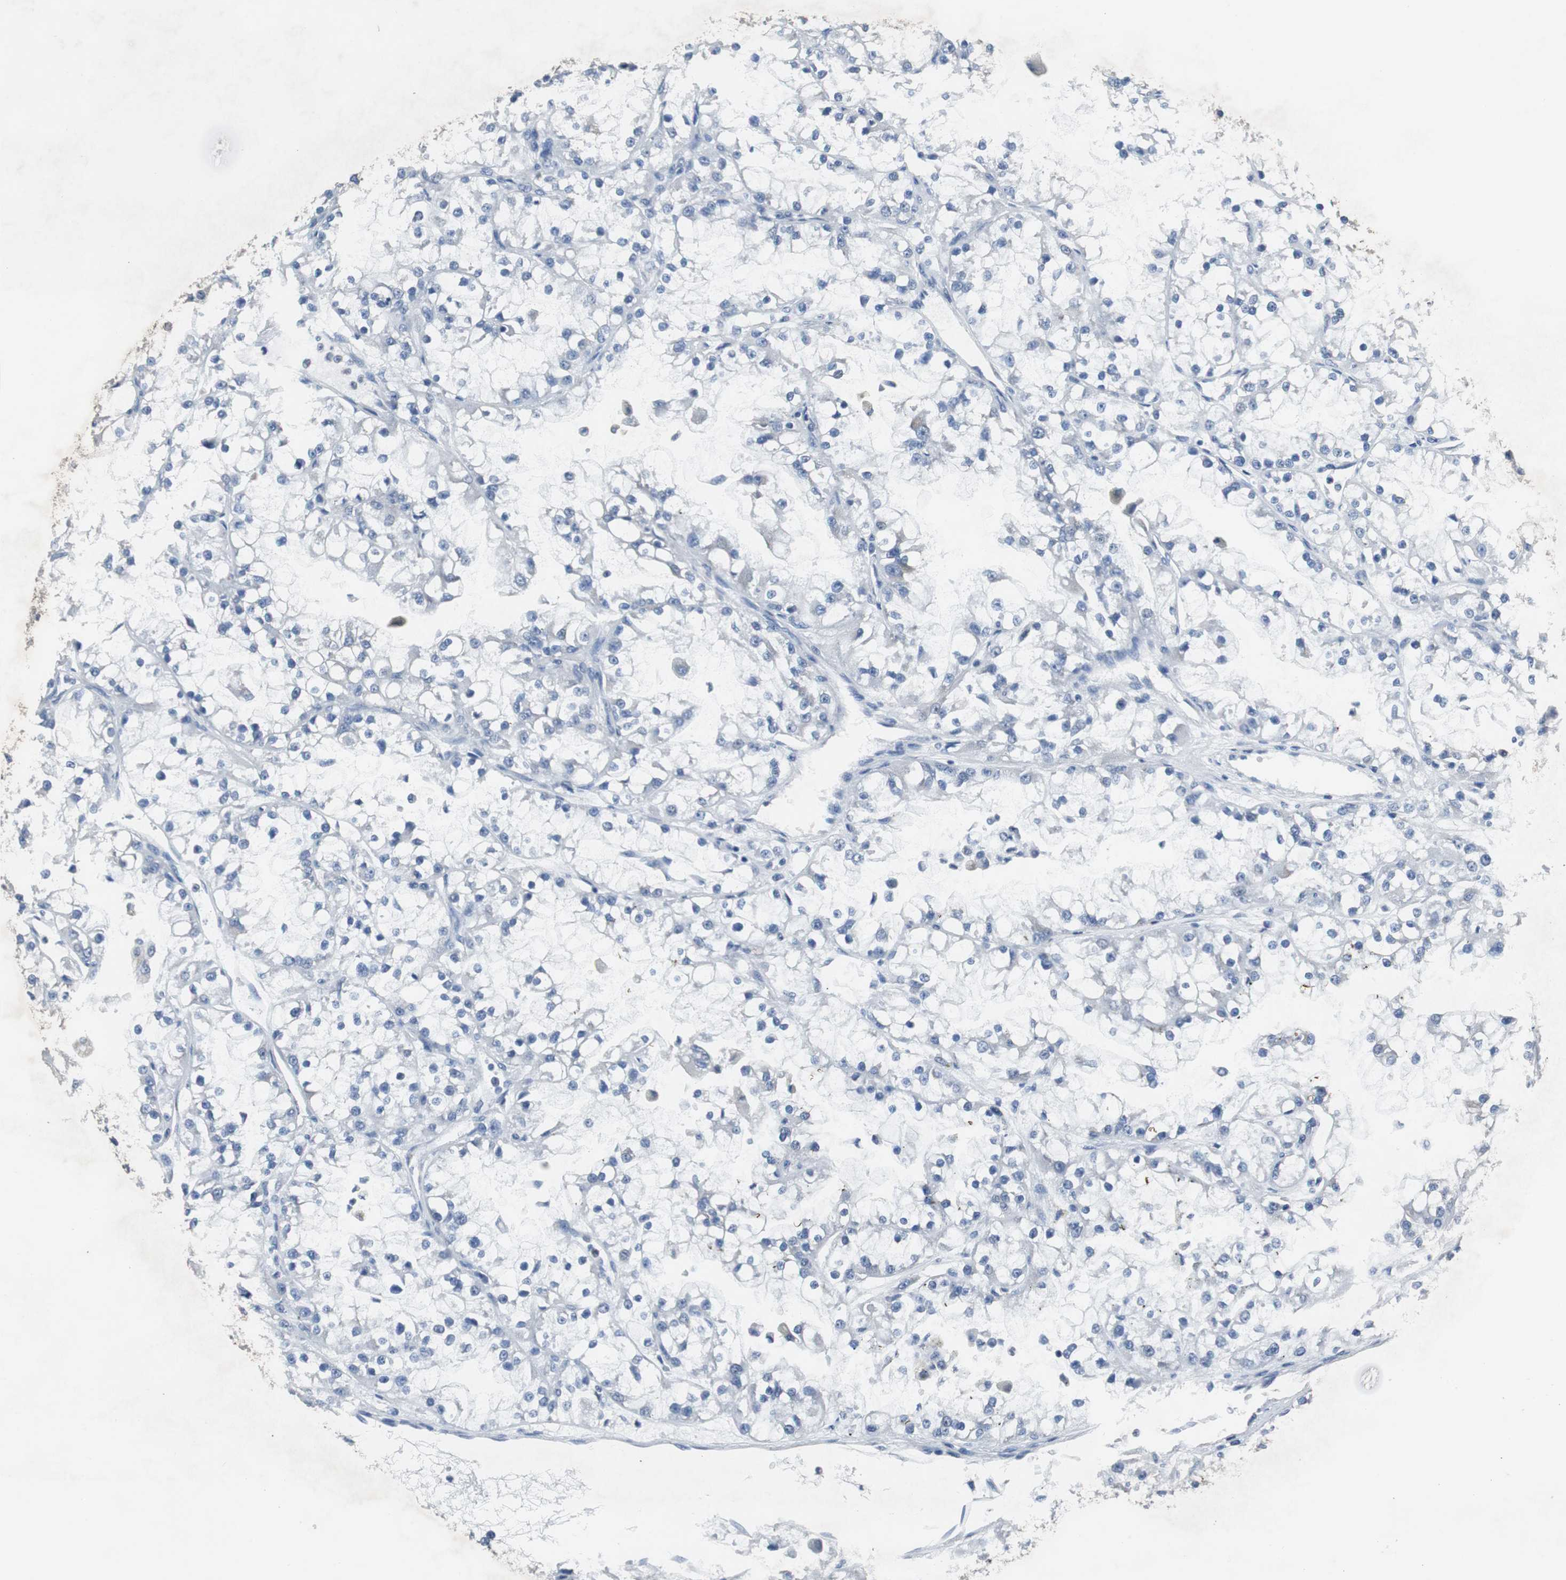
{"staining": {"intensity": "negative", "quantity": "none", "location": "none"}, "tissue": "renal cancer", "cell_type": "Tumor cells", "image_type": "cancer", "snomed": [{"axis": "morphology", "description": "Adenocarcinoma, NOS"}, {"axis": "topography", "description": "Kidney"}], "caption": "Adenocarcinoma (renal) stained for a protein using immunohistochemistry demonstrates no expression tumor cells.", "gene": "USP10", "patient": {"sex": "female", "age": 52}}